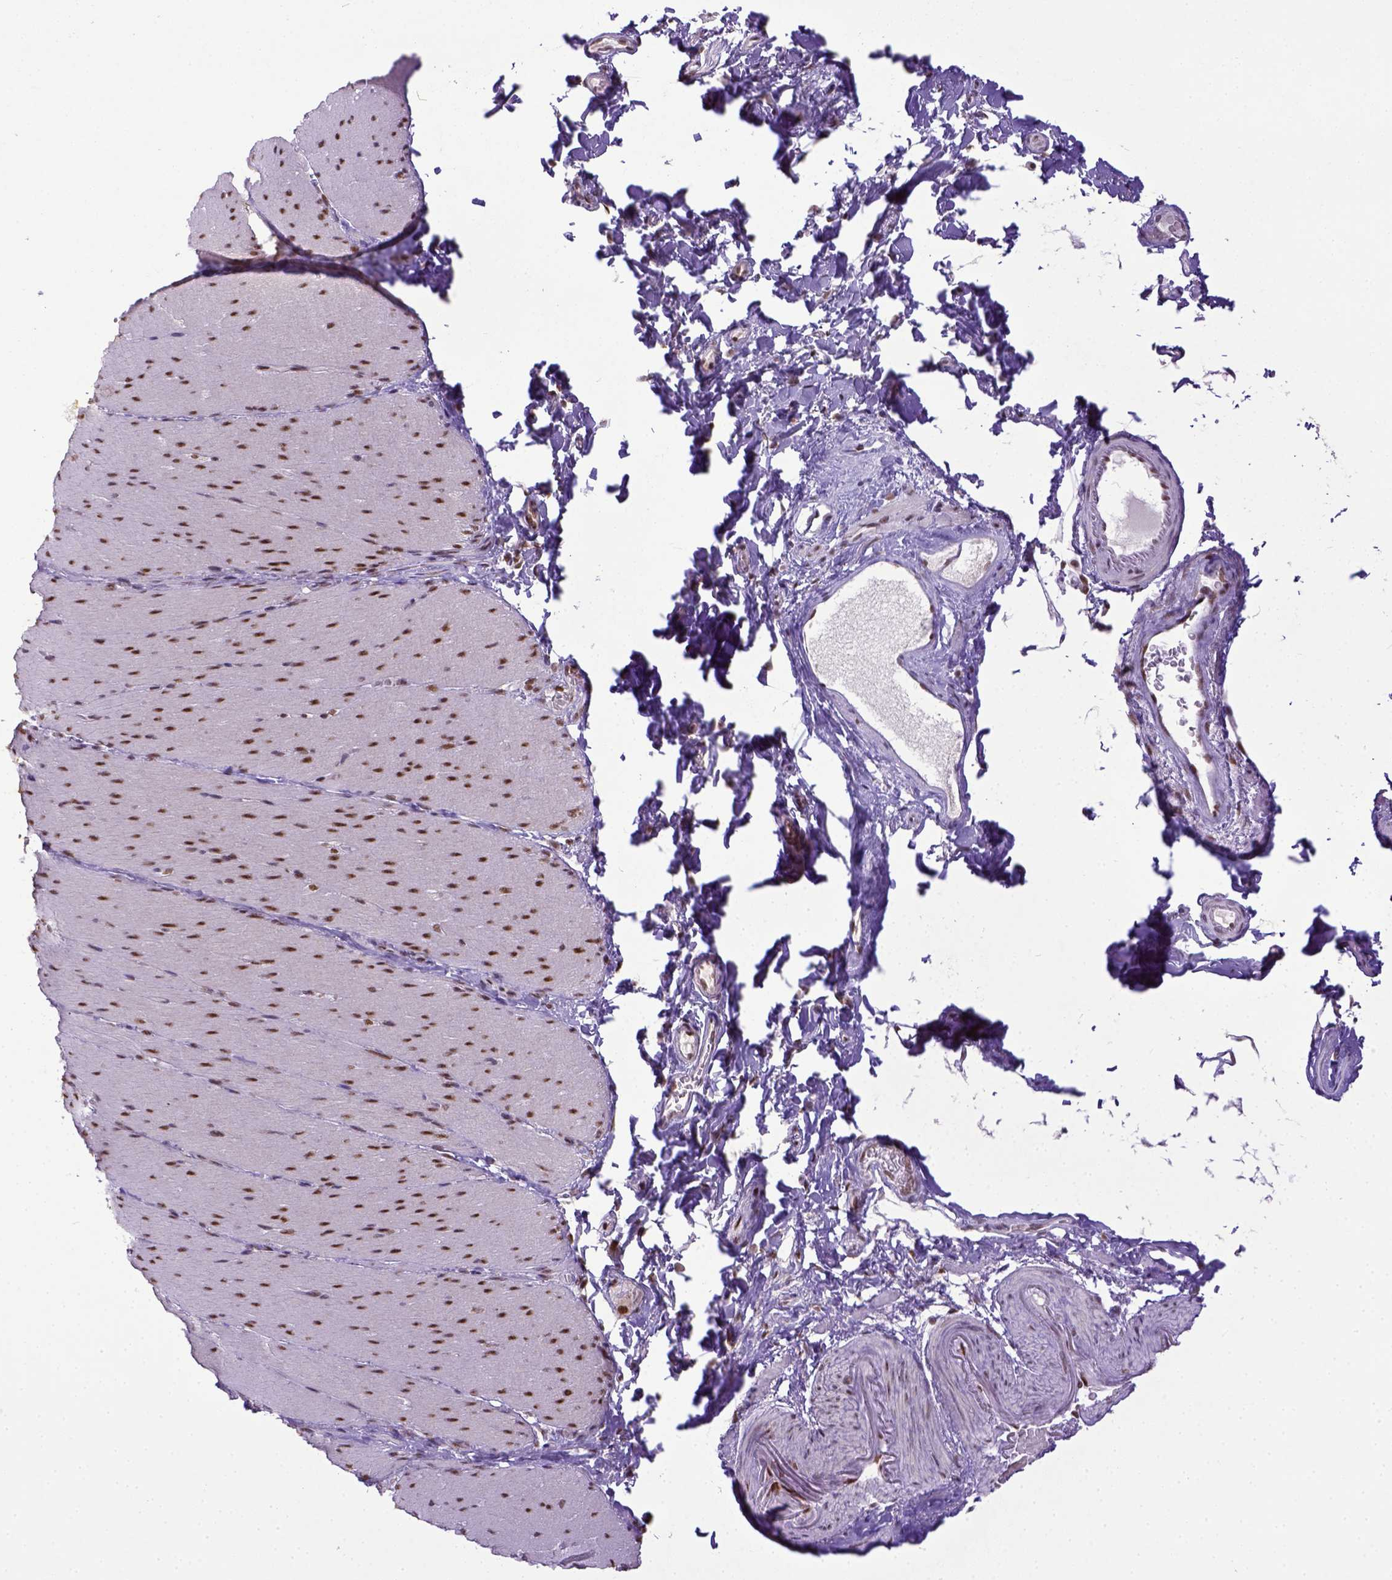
{"staining": {"intensity": "strong", "quantity": ">75%", "location": "nuclear"}, "tissue": "smooth muscle", "cell_type": "Smooth muscle cells", "image_type": "normal", "snomed": [{"axis": "morphology", "description": "Normal tissue, NOS"}, {"axis": "topography", "description": "Smooth muscle"}, {"axis": "topography", "description": "Colon"}], "caption": "Unremarkable smooth muscle reveals strong nuclear staining in about >75% of smooth muscle cells (DAB IHC with brightfield microscopy, high magnification)..", "gene": "ERCC1", "patient": {"sex": "male", "age": 73}}